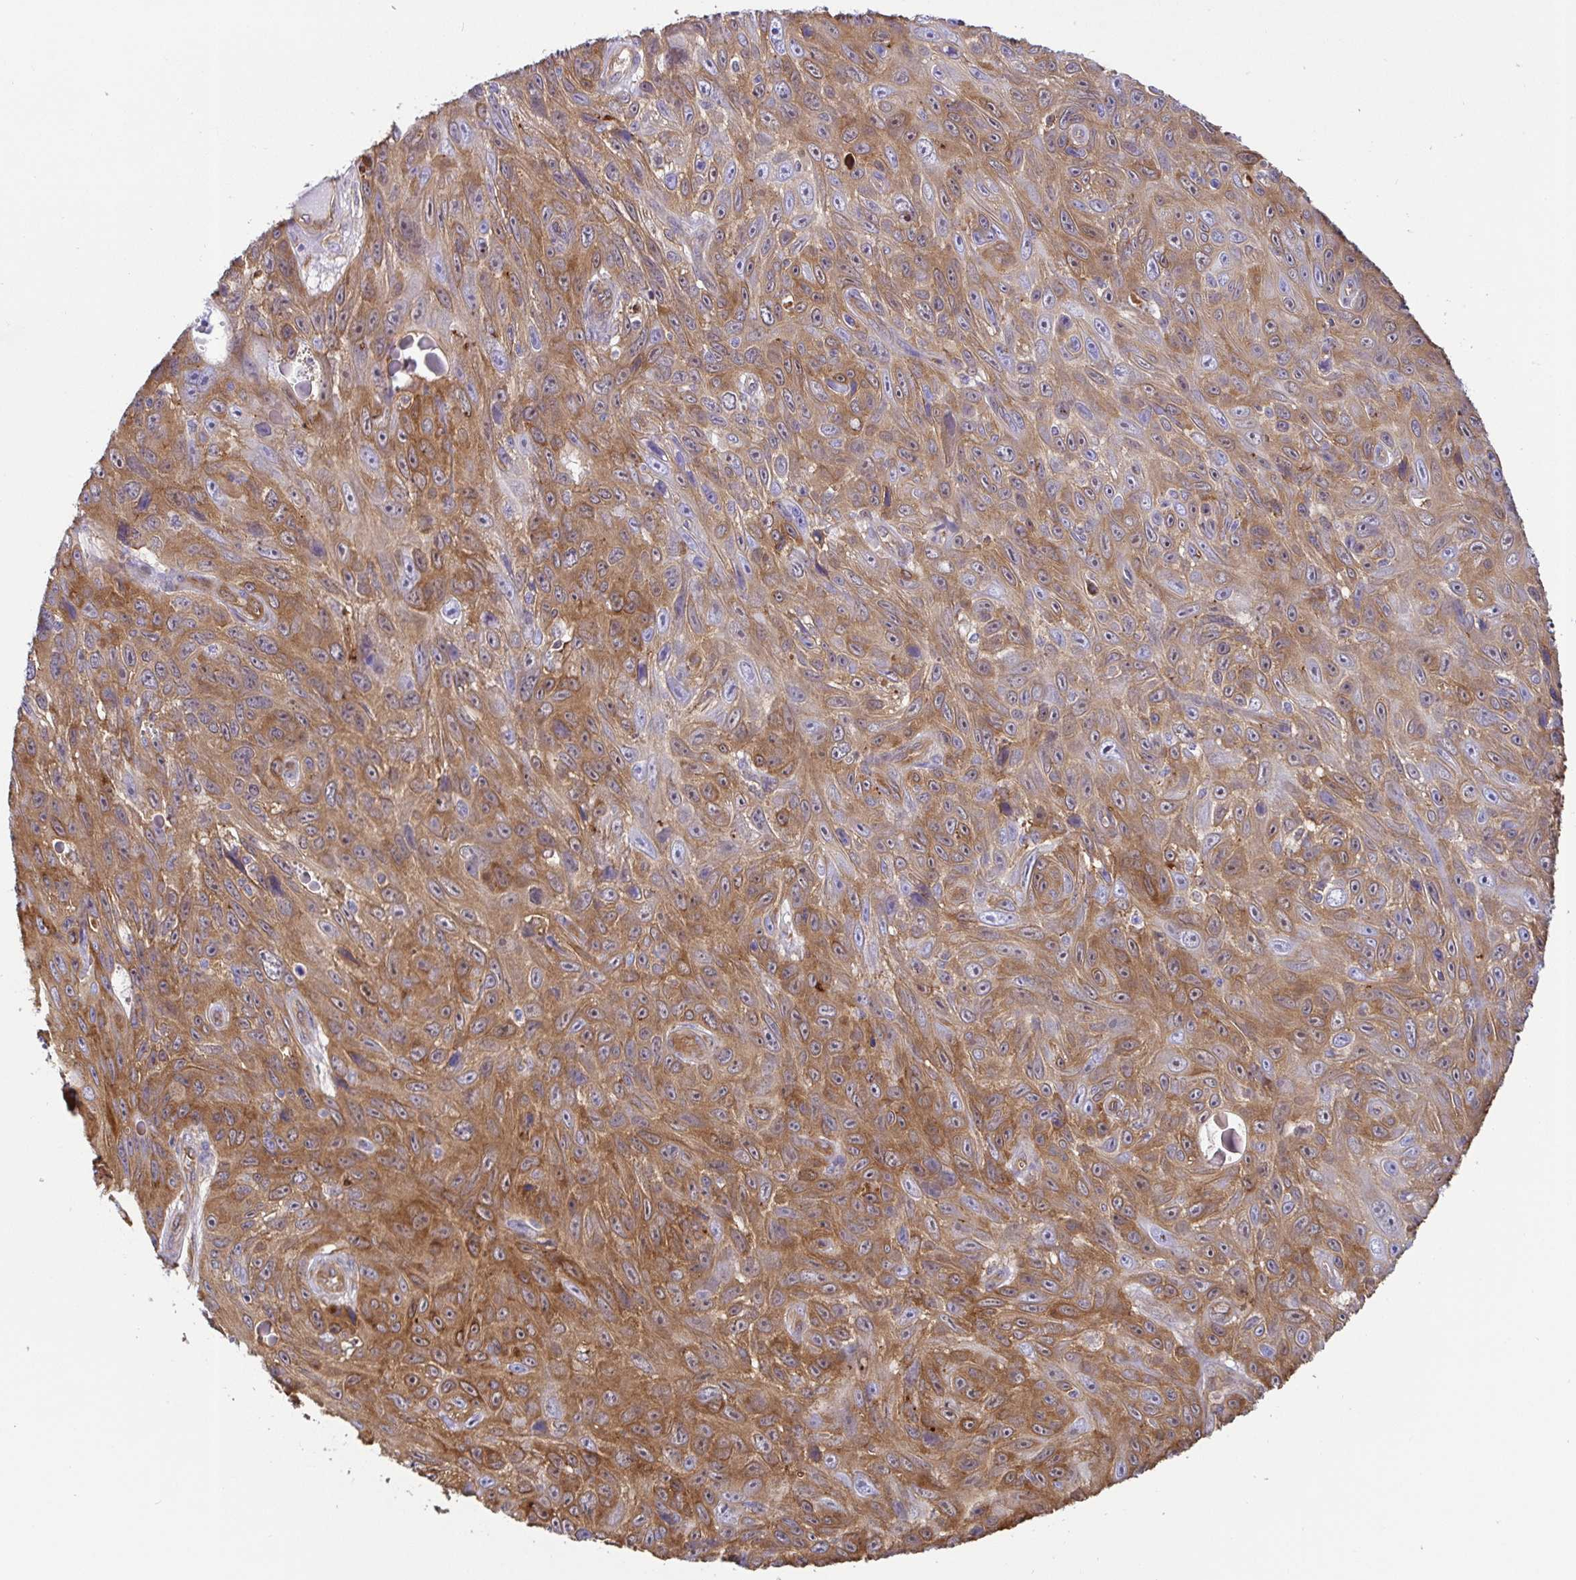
{"staining": {"intensity": "moderate", "quantity": ">75%", "location": "cytoplasmic/membranous"}, "tissue": "skin cancer", "cell_type": "Tumor cells", "image_type": "cancer", "snomed": [{"axis": "morphology", "description": "Squamous cell carcinoma, NOS"}, {"axis": "topography", "description": "Skin"}], "caption": "Immunohistochemical staining of human skin squamous cell carcinoma shows medium levels of moderate cytoplasmic/membranous positivity in about >75% of tumor cells.", "gene": "ANXA2", "patient": {"sex": "male", "age": 82}}